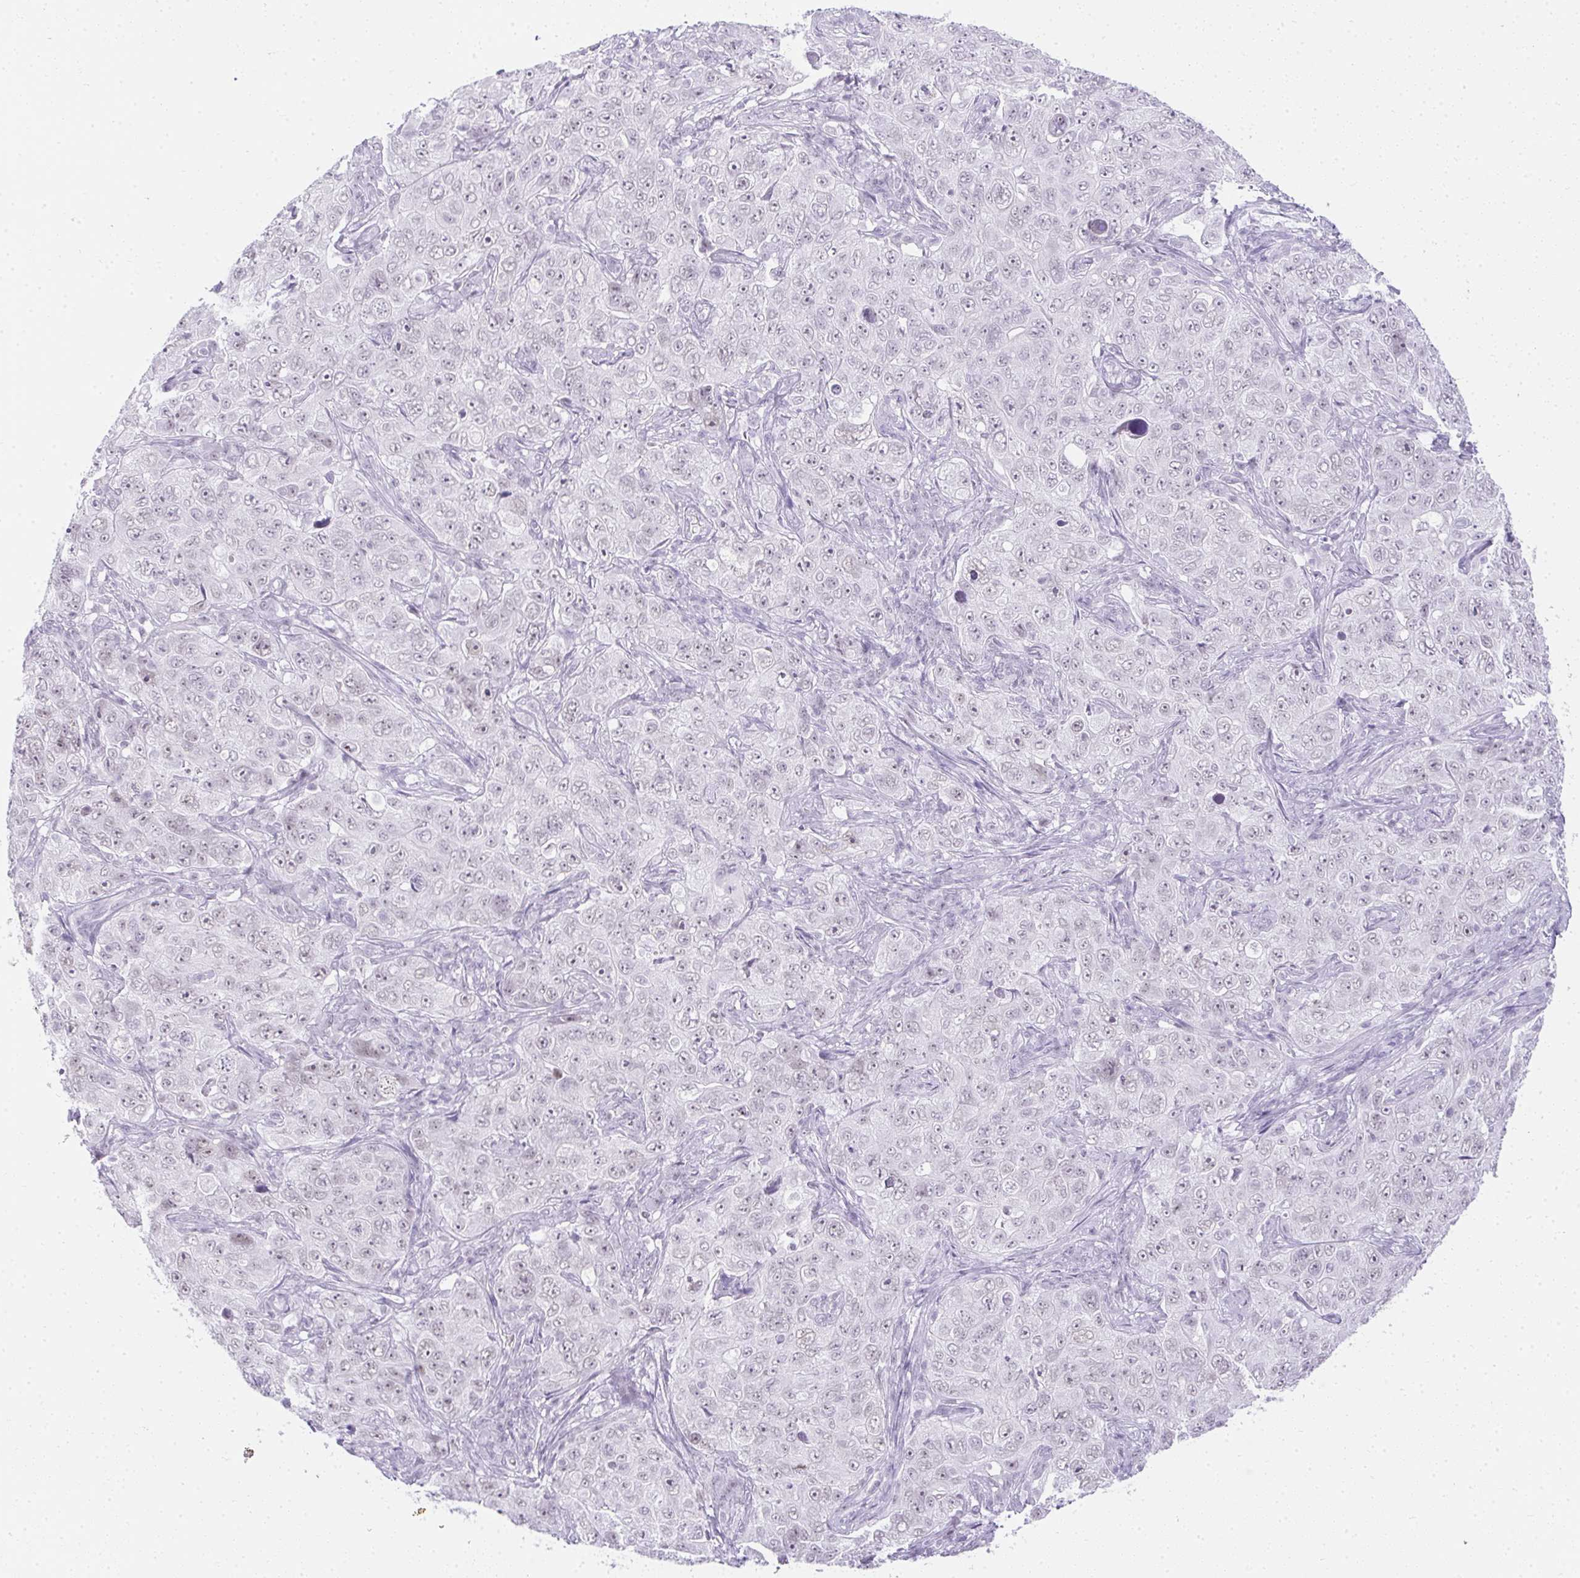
{"staining": {"intensity": "negative", "quantity": "none", "location": "none"}, "tissue": "pancreatic cancer", "cell_type": "Tumor cells", "image_type": "cancer", "snomed": [{"axis": "morphology", "description": "Adenocarcinoma, NOS"}, {"axis": "topography", "description": "Pancreas"}], "caption": "An image of human adenocarcinoma (pancreatic) is negative for staining in tumor cells. (Immunohistochemistry (ihc), brightfield microscopy, high magnification).", "gene": "PLA2G1B", "patient": {"sex": "male", "age": 68}}